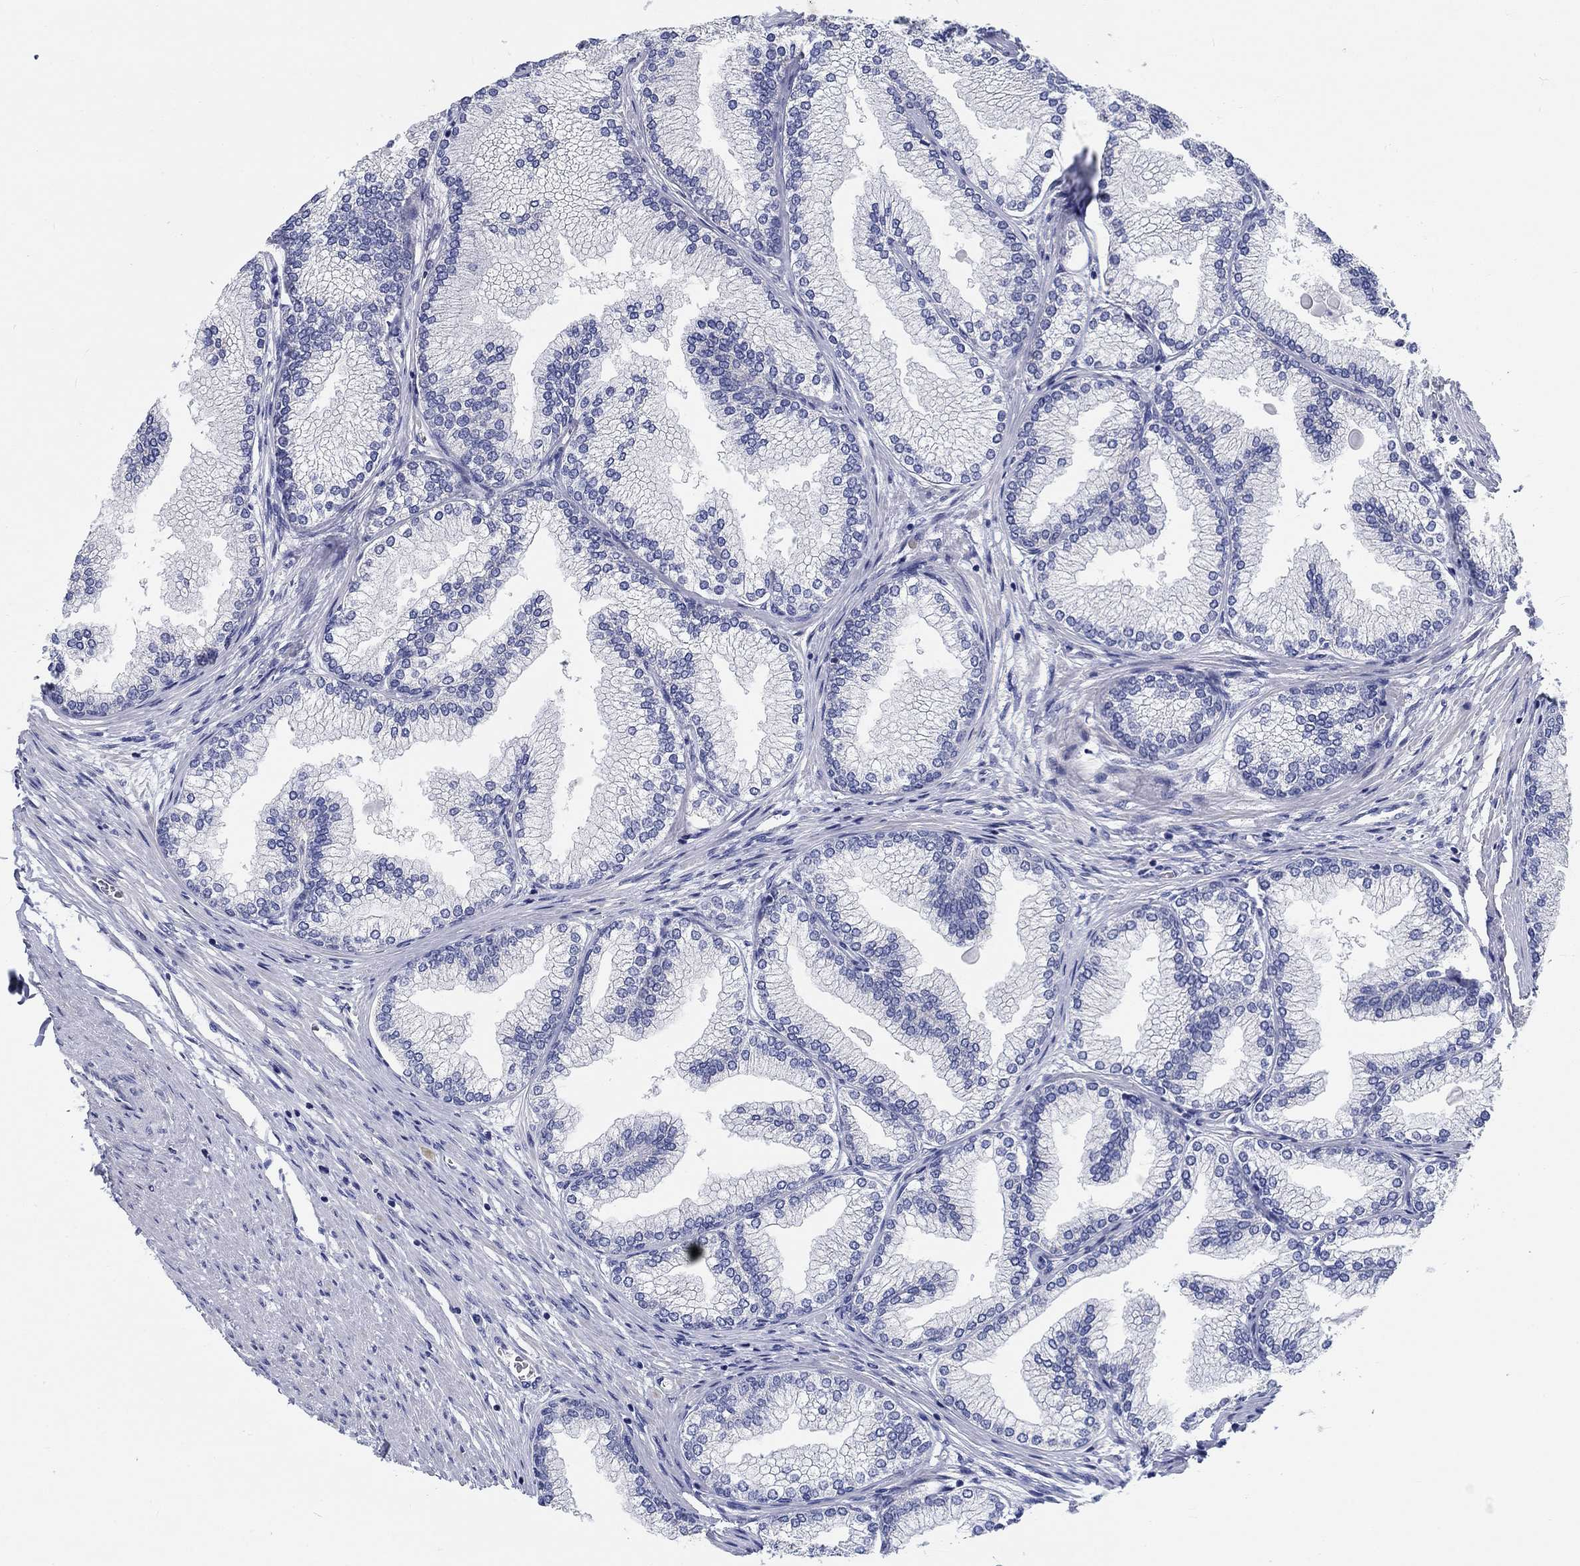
{"staining": {"intensity": "negative", "quantity": "none", "location": "none"}, "tissue": "prostate", "cell_type": "Glandular cells", "image_type": "normal", "snomed": [{"axis": "morphology", "description": "Normal tissue, NOS"}, {"axis": "topography", "description": "Prostate"}], "caption": "This is an IHC micrograph of benign human prostate. There is no staining in glandular cells.", "gene": "SMIM18", "patient": {"sex": "male", "age": 72}}